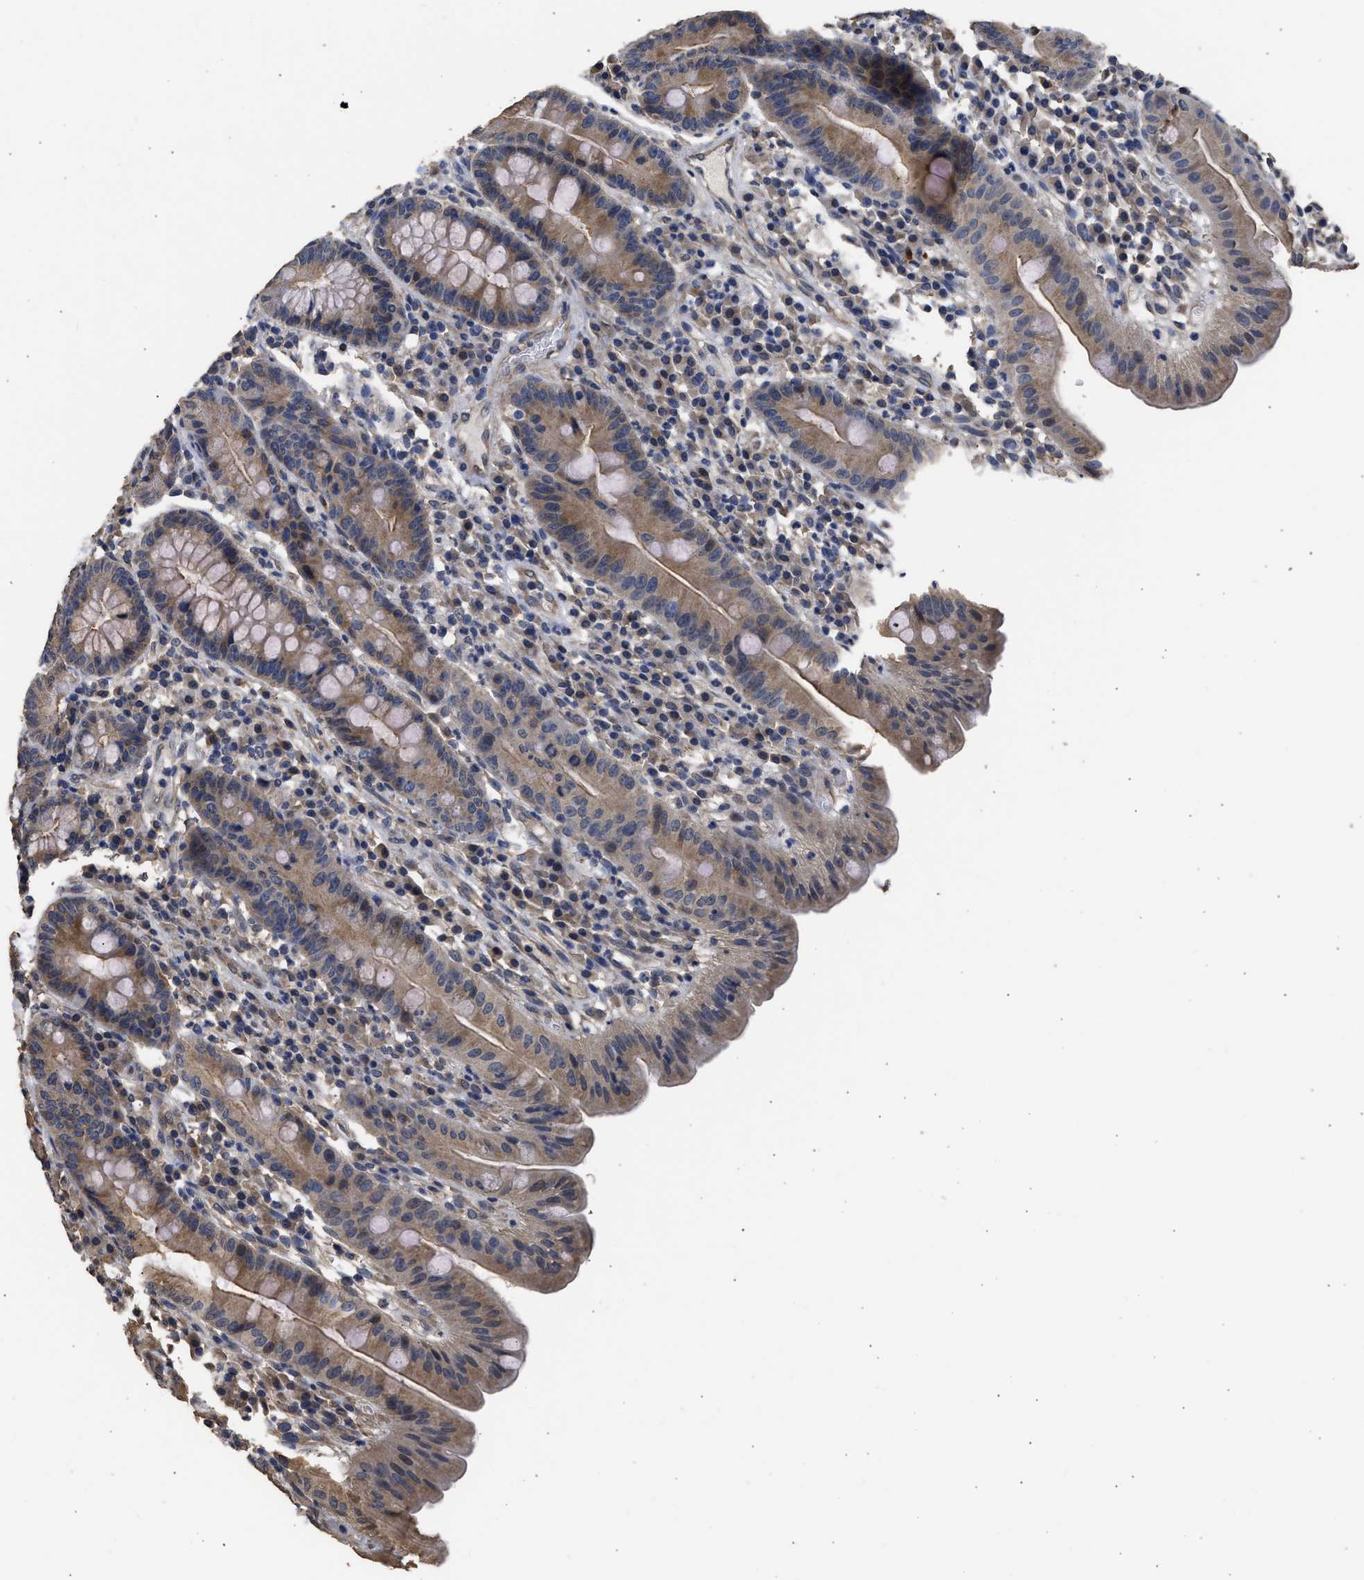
{"staining": {"intensity": "strong", "quantity": ">75%", "location": "cytoplasmic/membranous"}, "tissue": "duodenum", "cell_type": "Glandular cells", "image_type": "normal", "snomed": [{"axis": "morphology", "description": "Normal tissue, NOS"}, {"axis": "topography", "description": "Duodenum"}], "caption": "DAB (3,3'-diaminobenzidine) immunohistochemical staining of normal human duodenum displays strong cytoplasmic/membranous protein expression in about >75% of glandular cells. (Stains: DAB in brown, nuclei in blue, Microscopy: brightfield microscopy at high magnification).", "gene": "SPINT2", "patient": {"sex": "male", "age": 50}}